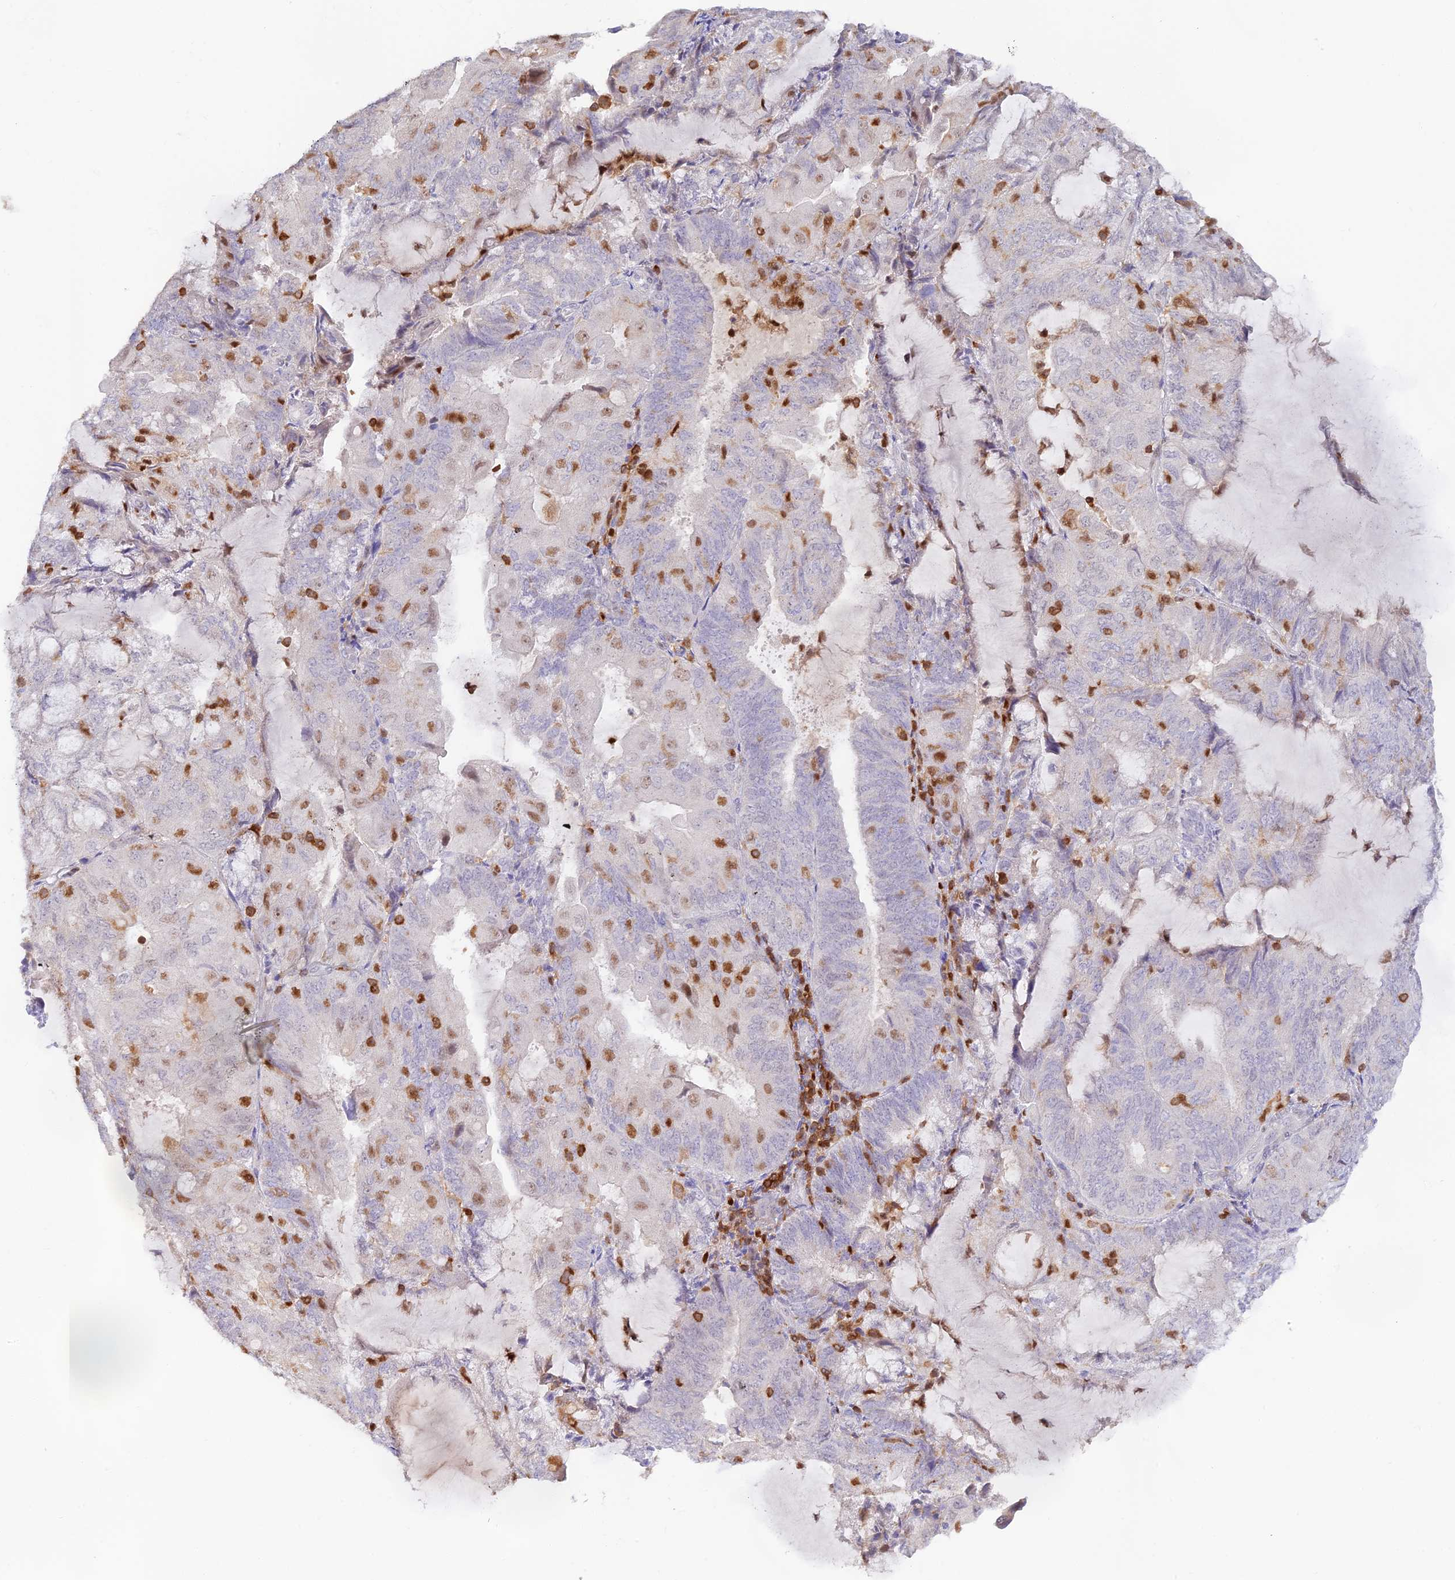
{"staining": {"intensity": "moderate", "quantity": "<25%", "location": "nuclear"}, "tissue": "endometrial cancer", "cell_type": "Tumor cells", "image_type": "cancer", "snomed": [{"axis": "morphology", "description": "Adenocarcinoma, NOS"}, {"axis": "topography", "description": "Endometrium"}], "caption": "Protein positivity by IHC shows moderate nuclear positivity in about <25% of tumor cells in adenocarcinoma (endometrial).", "gene": "DENND1C", "patient": {"sex": "female", "age": 81}}